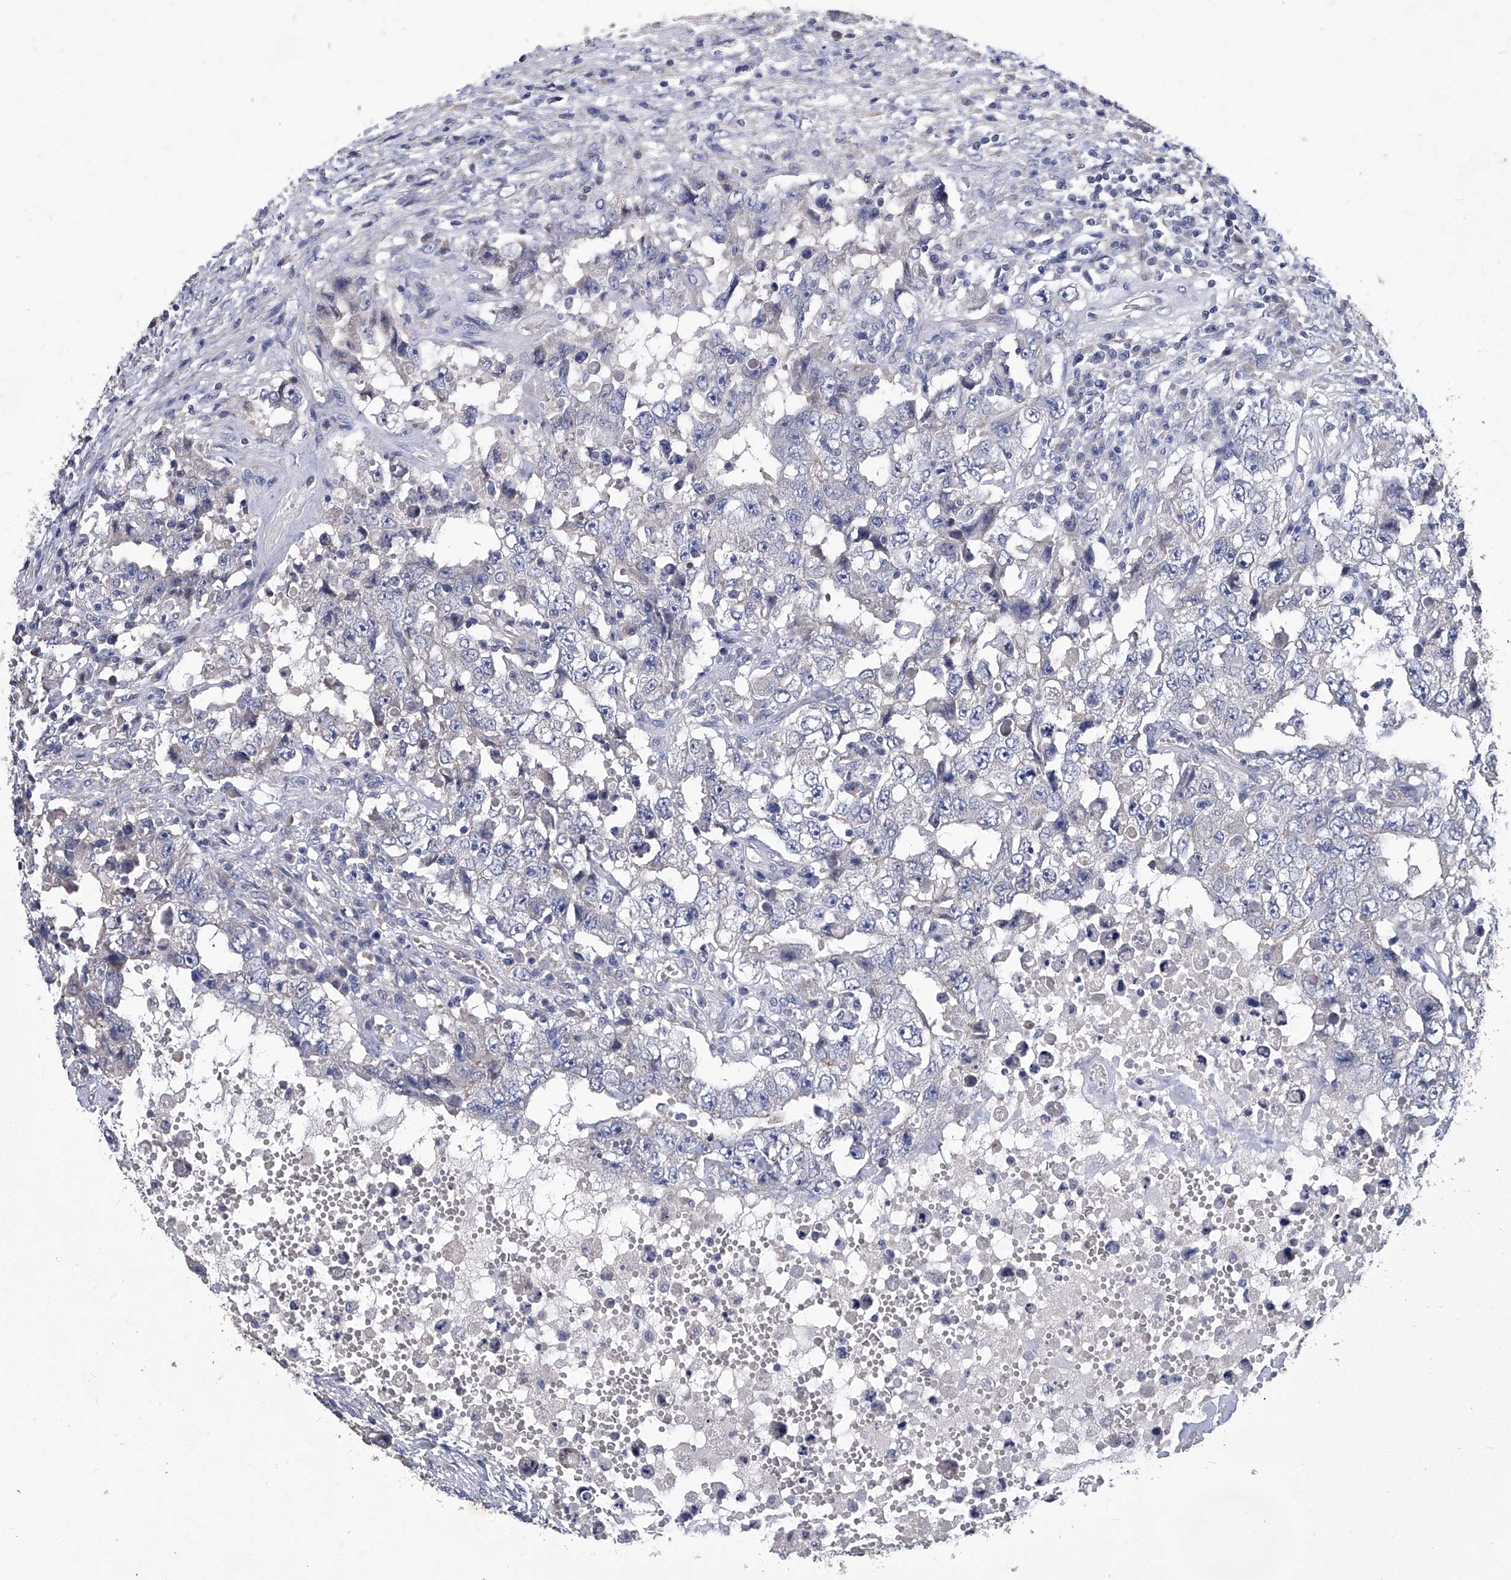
{"staining": {"intensity": "negative", "quantity": "none", "location": "none"}, "tissue": "testis cancer", "cell_type": "Tumor cells", "image_type": "cancer", "snomed": [{"axis": "morphology", "description": "Carcinoma, Embryonal, NOS"}, {"axis": "topography", "description": "Testis"}], "caption": "Tumor cells are negative for brown protein staining in testis embryonal carcinoma.", "gene": "TGFBR1", "patient": {"sex": "male", "age": 26}}